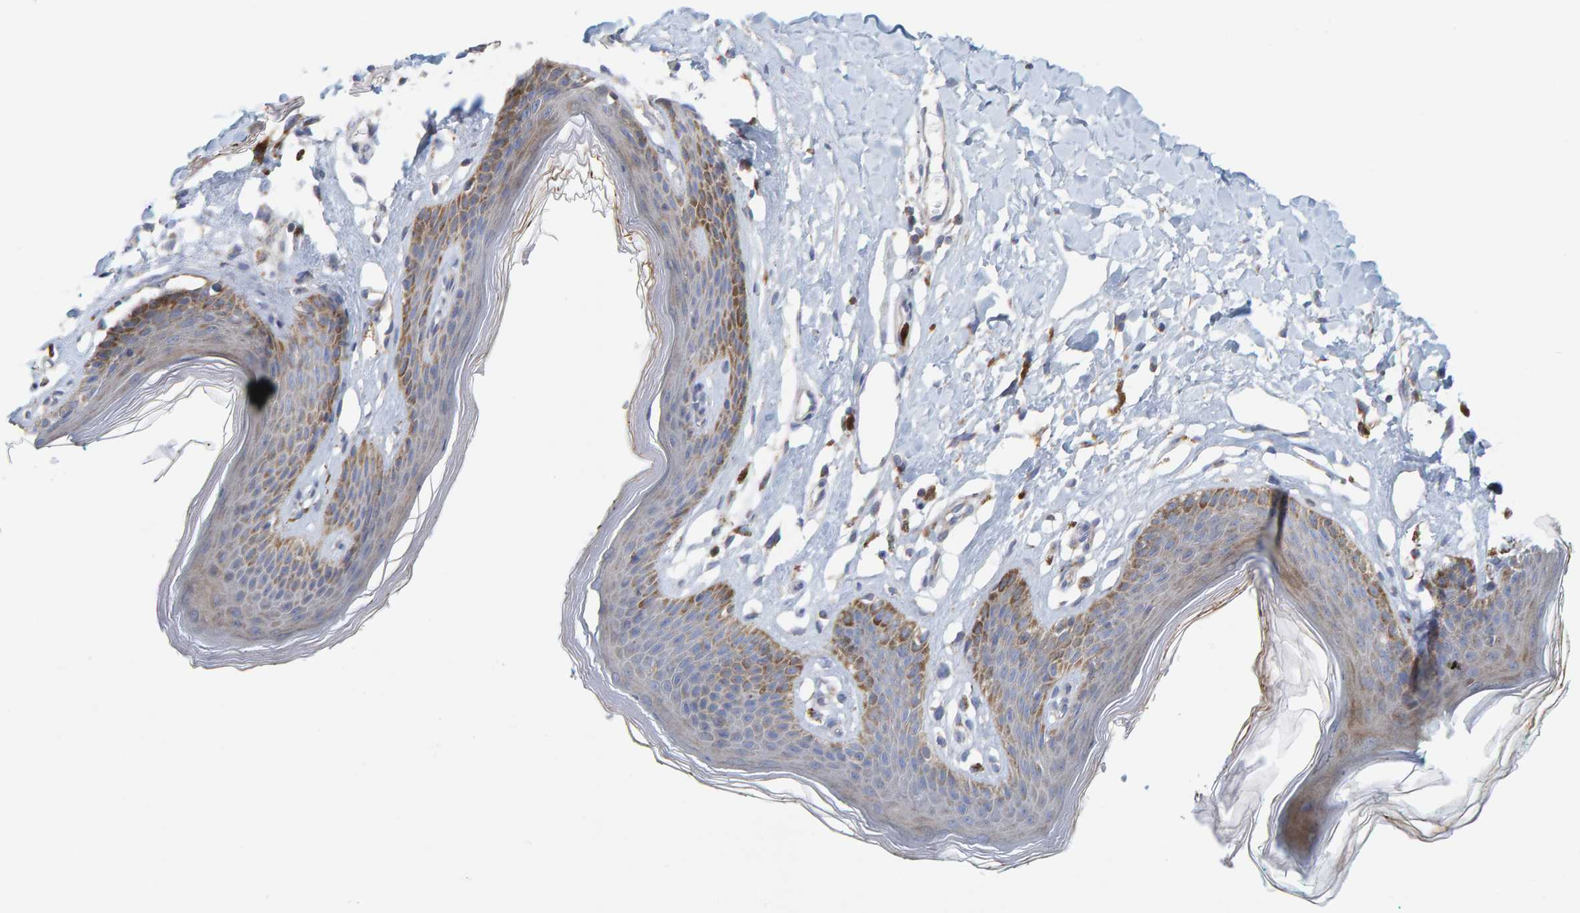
{"staining": {"intensity": "moderate", "quantity": "25%-75%", "location": "cytoplasmic/membranous"}, "tissue": "skin", "cell_type": "Epidermal cells", "image_type": "normal", "snomed": [{"axis": "morphology", "description": "Normal tissue, NOS"}, {"axis": "topography", "description": "Vulva"}], "caption": "The photomicrograph reveals staining of unremarkable skin, revealing moderate cytoplasmic/membranous protein staining (brown color) within epidermal cells. (brown staining indicates protein expression, while blue staining denotes nuclei).", "gene": "B9D1", "patient": {"sex": "female", "age": 66}}